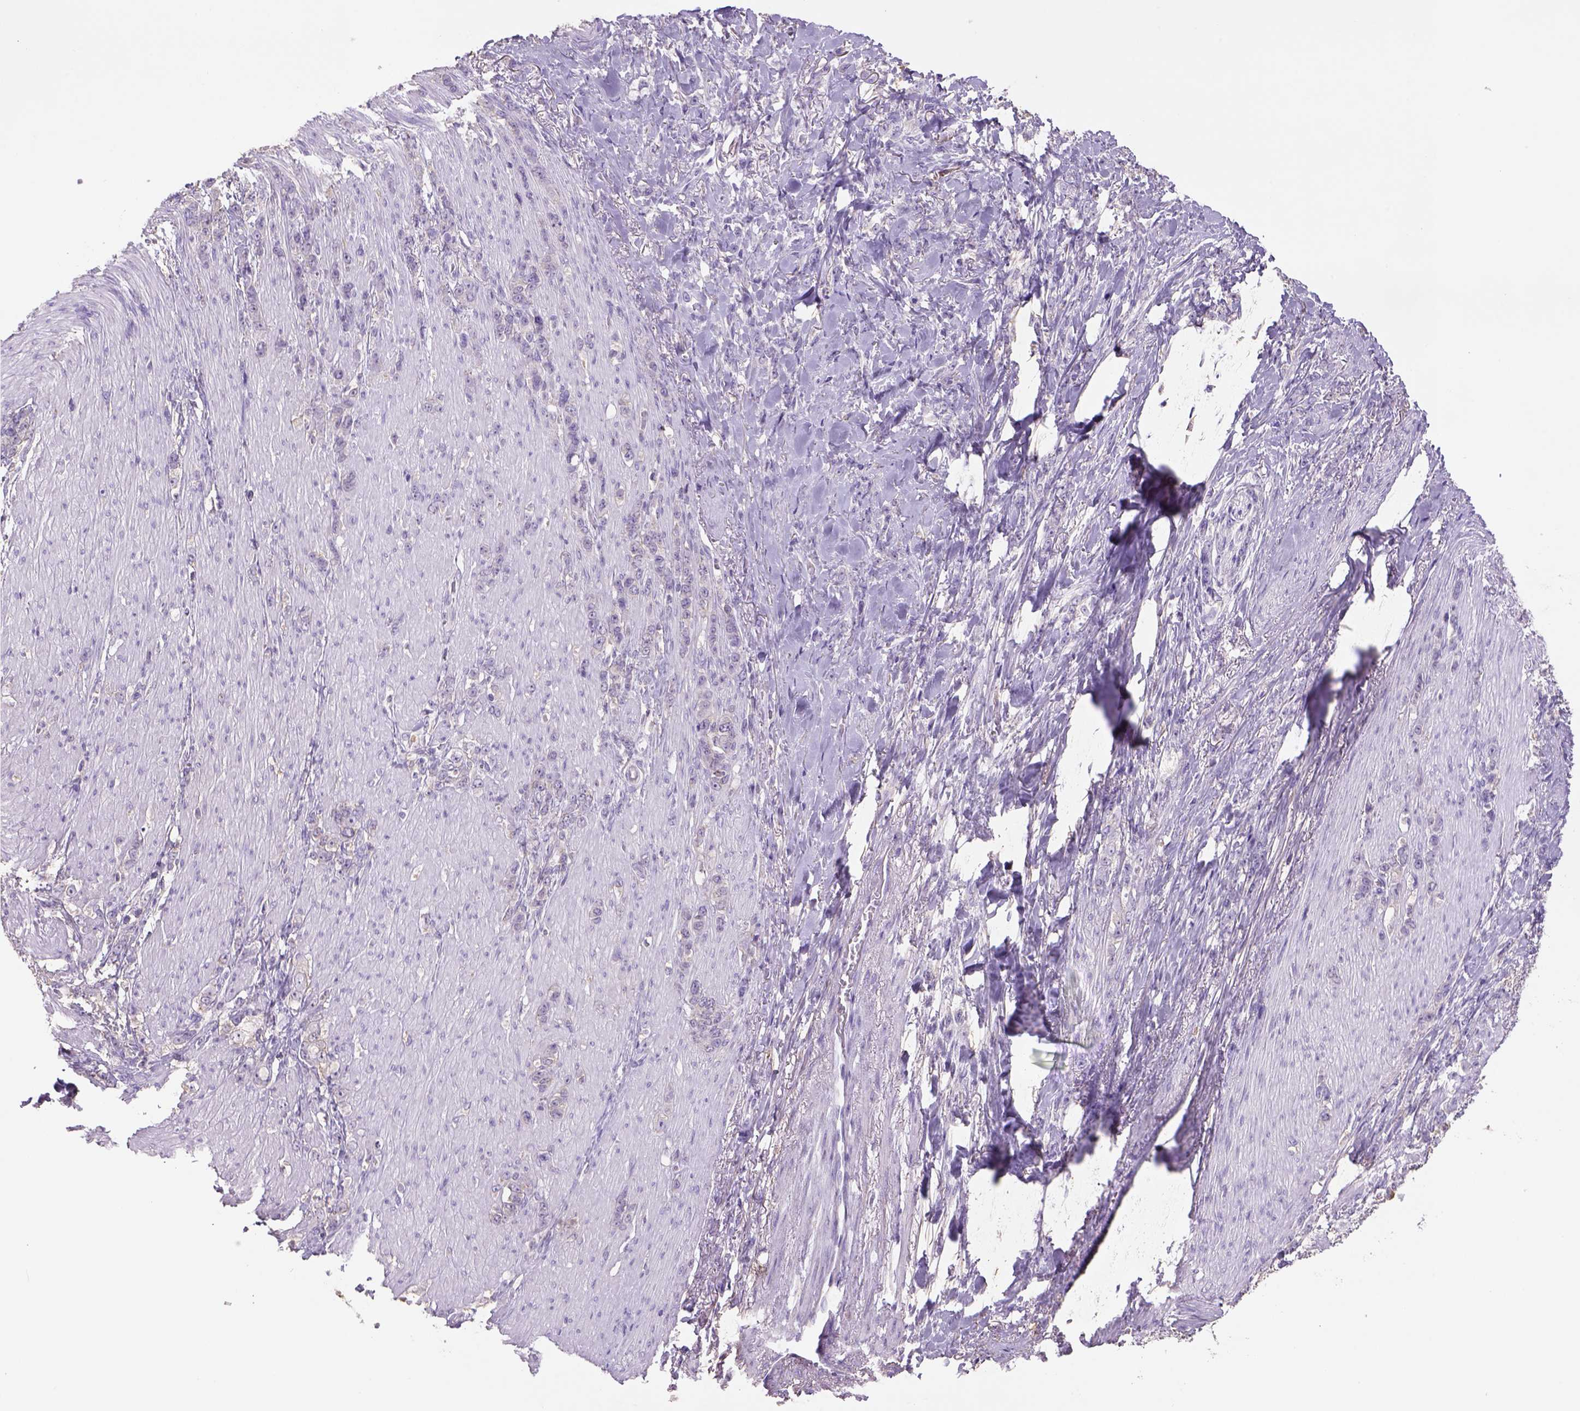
{"staining": {"intensity": "negative", "quantity": "none", "location": "none"}, "tissue": "stomach cancer", "cell_type": "Tumor cells", "image_type": "cancer", "snomed": [{"axis": "morphology", "description": "Adenocarcinoma, NOS"}, {"axis": "topography", "description": "Stomach, lower"}], "caption": "There is no significant staining in tumor cells of stomach cancer (adenocarcinoma).", "gene": "NAALAD2", "patient": {"sex": "male", "age": 88}}